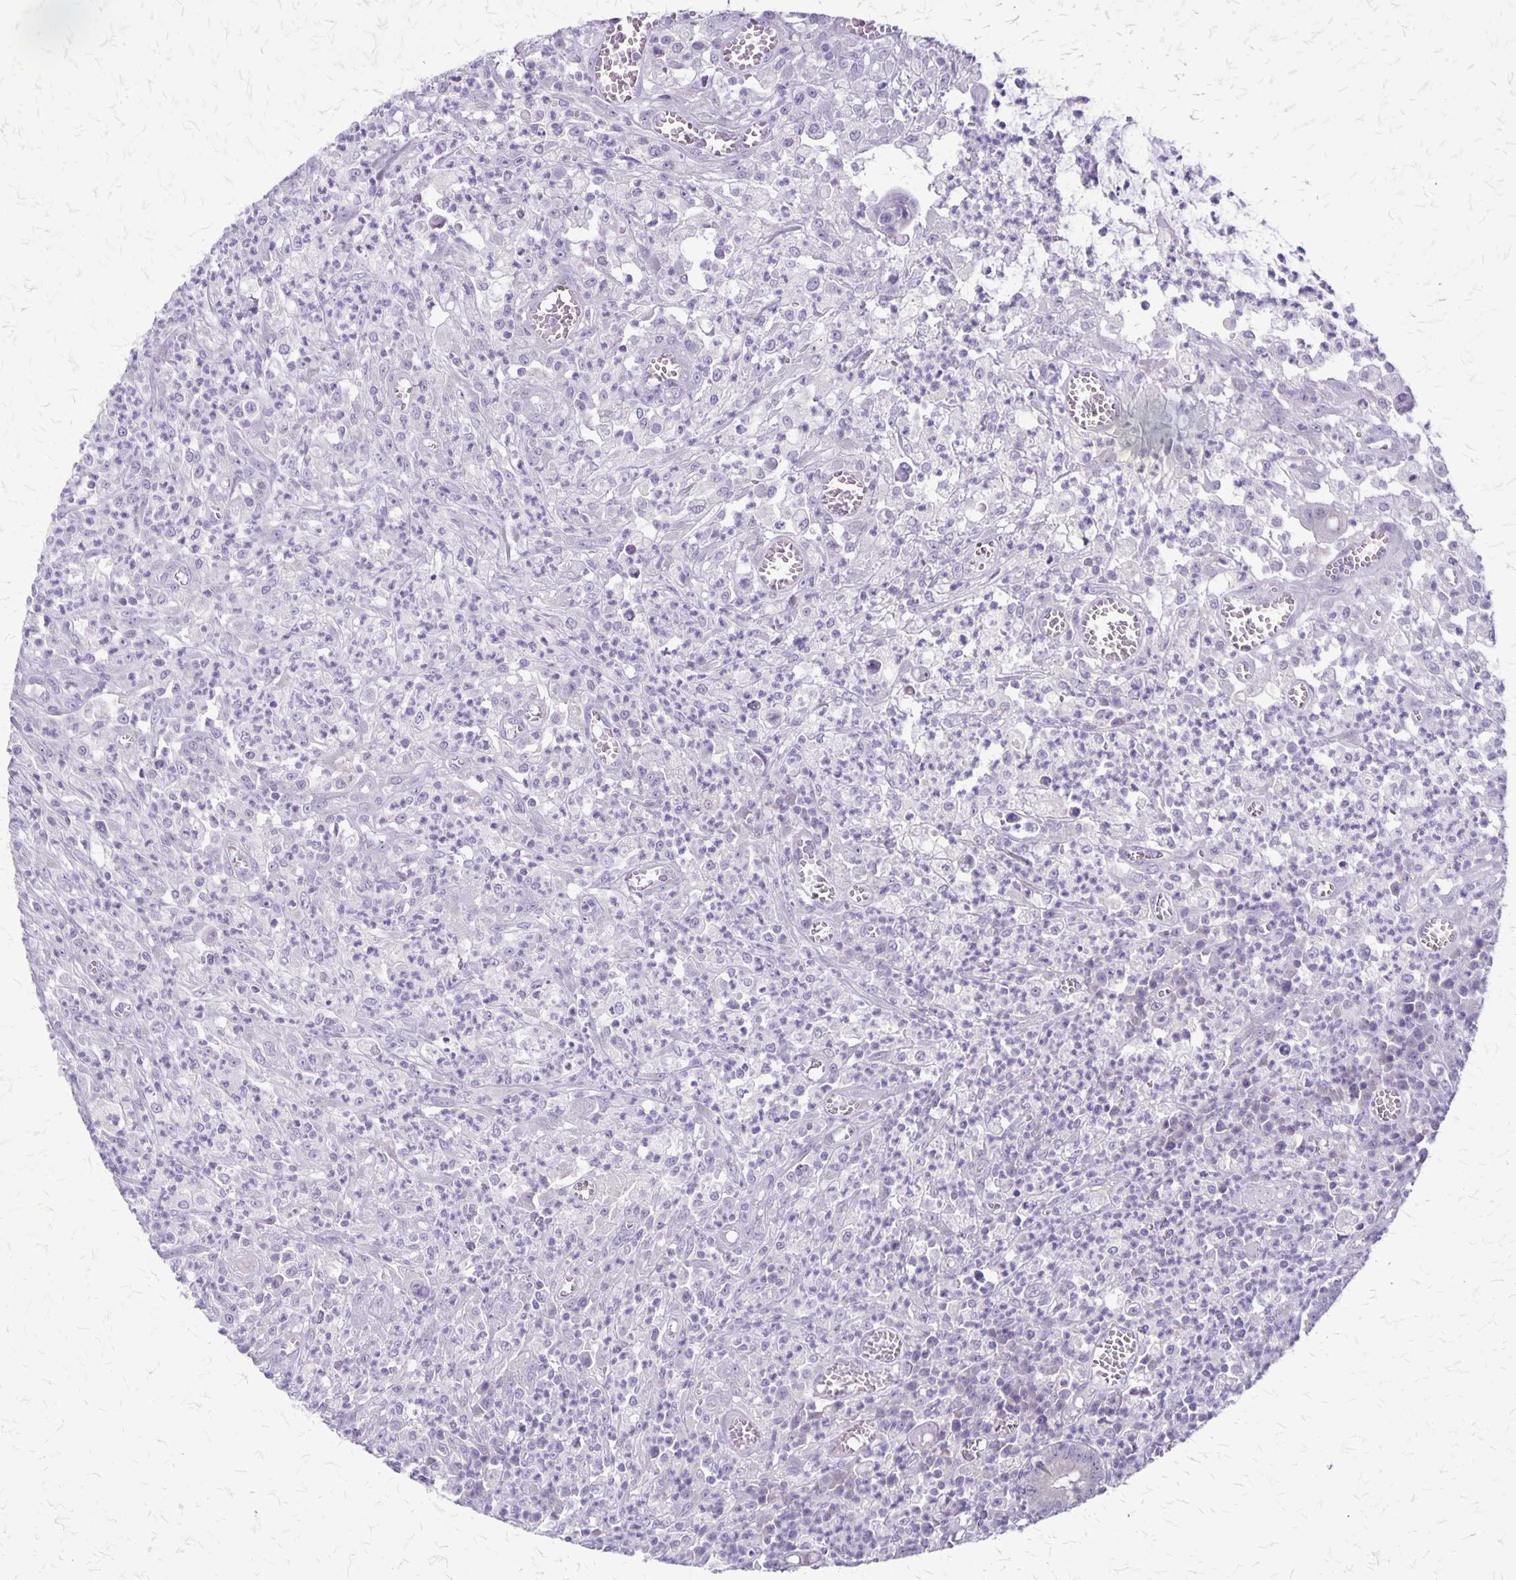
{"staining": {"intensity": "negative", "quantity": "none", "location": "none"}, "tissue": "colorectal cancer", "cell_type": "Tumor cells", "image_type": "cancer", "snomed": [{"axis": "morphology", "description": "Normal tissue, NOS"}, {"axis": "morphology", "description": "Adenocarcinoma, NOS"}, {"axis": "topography", "description": "Colon"}], "caption": "IHC photomicrograph of colorectal cancer (adenocarcinoma) stained for a protein (brown), which reveals no positivity in tumor cells. (Brightfield microscopy of DAB (3,3'-diaminobenzidine) IHC at high magnification).", "gene": "PLXNB3", "patient": {"sex": "male", "age": 65}}